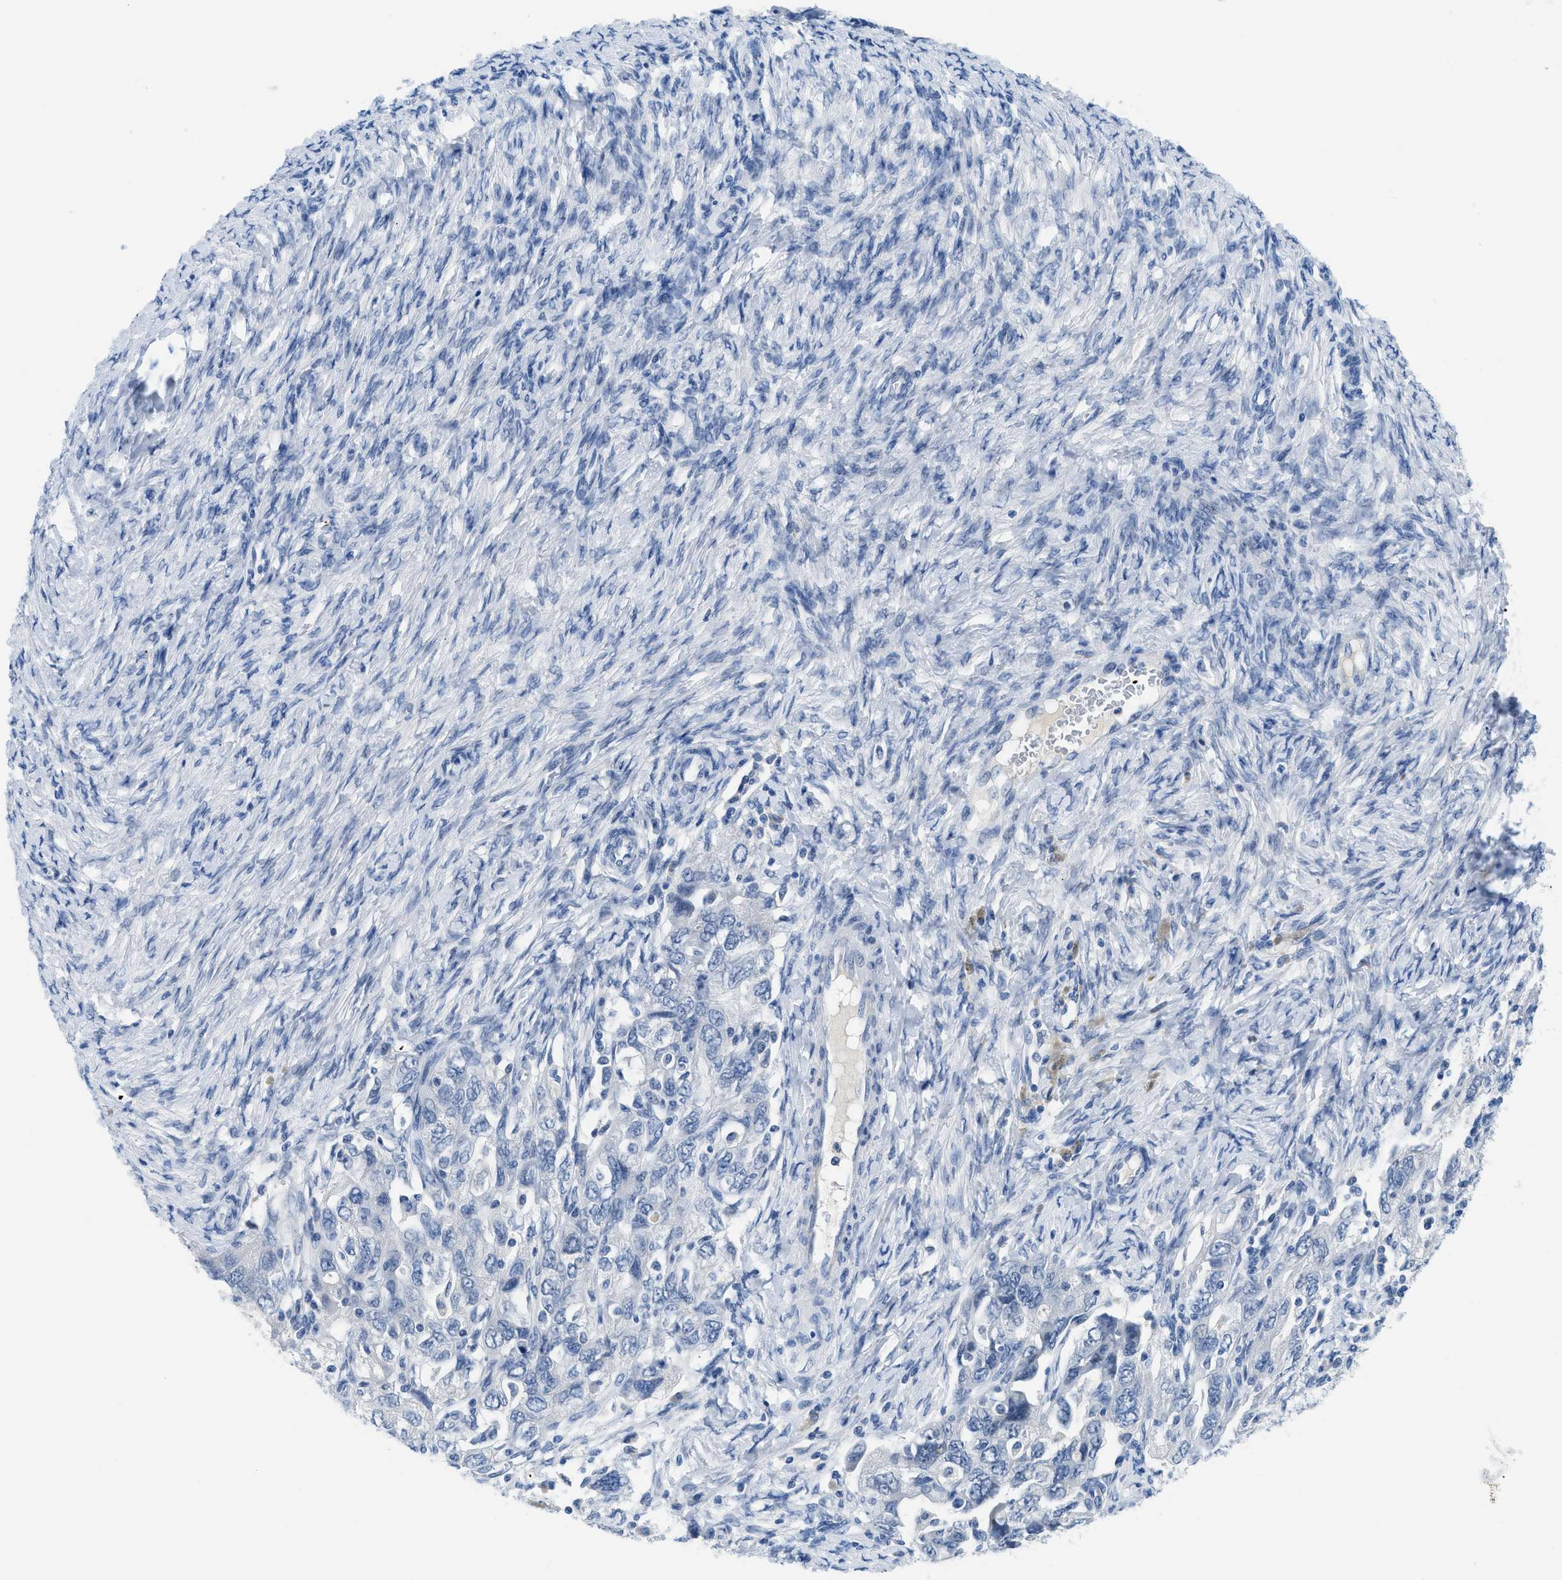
{"staining": {"intensity": "negative", "quantity": "none", "location": "none"}, "tissue": "ovarian cancer", "cell_type": "Tumor cells", "image_type": "cancer", "snomed": [{"axis": "morphology", "description": "Carcinoma, NOS"}, {"axis": "morphology", "description": "Cystadenocarcinoma, serous, NOS"}, {"axis": "topography", "description": "Ovary"}], "caption": "A micrograph of serous cystadenocarcinoma (ovarian) stained for a protein displays no brown staining in tumor cells.", "gene": "MBL2", "patient": {"sex": "female", "age": 69}}